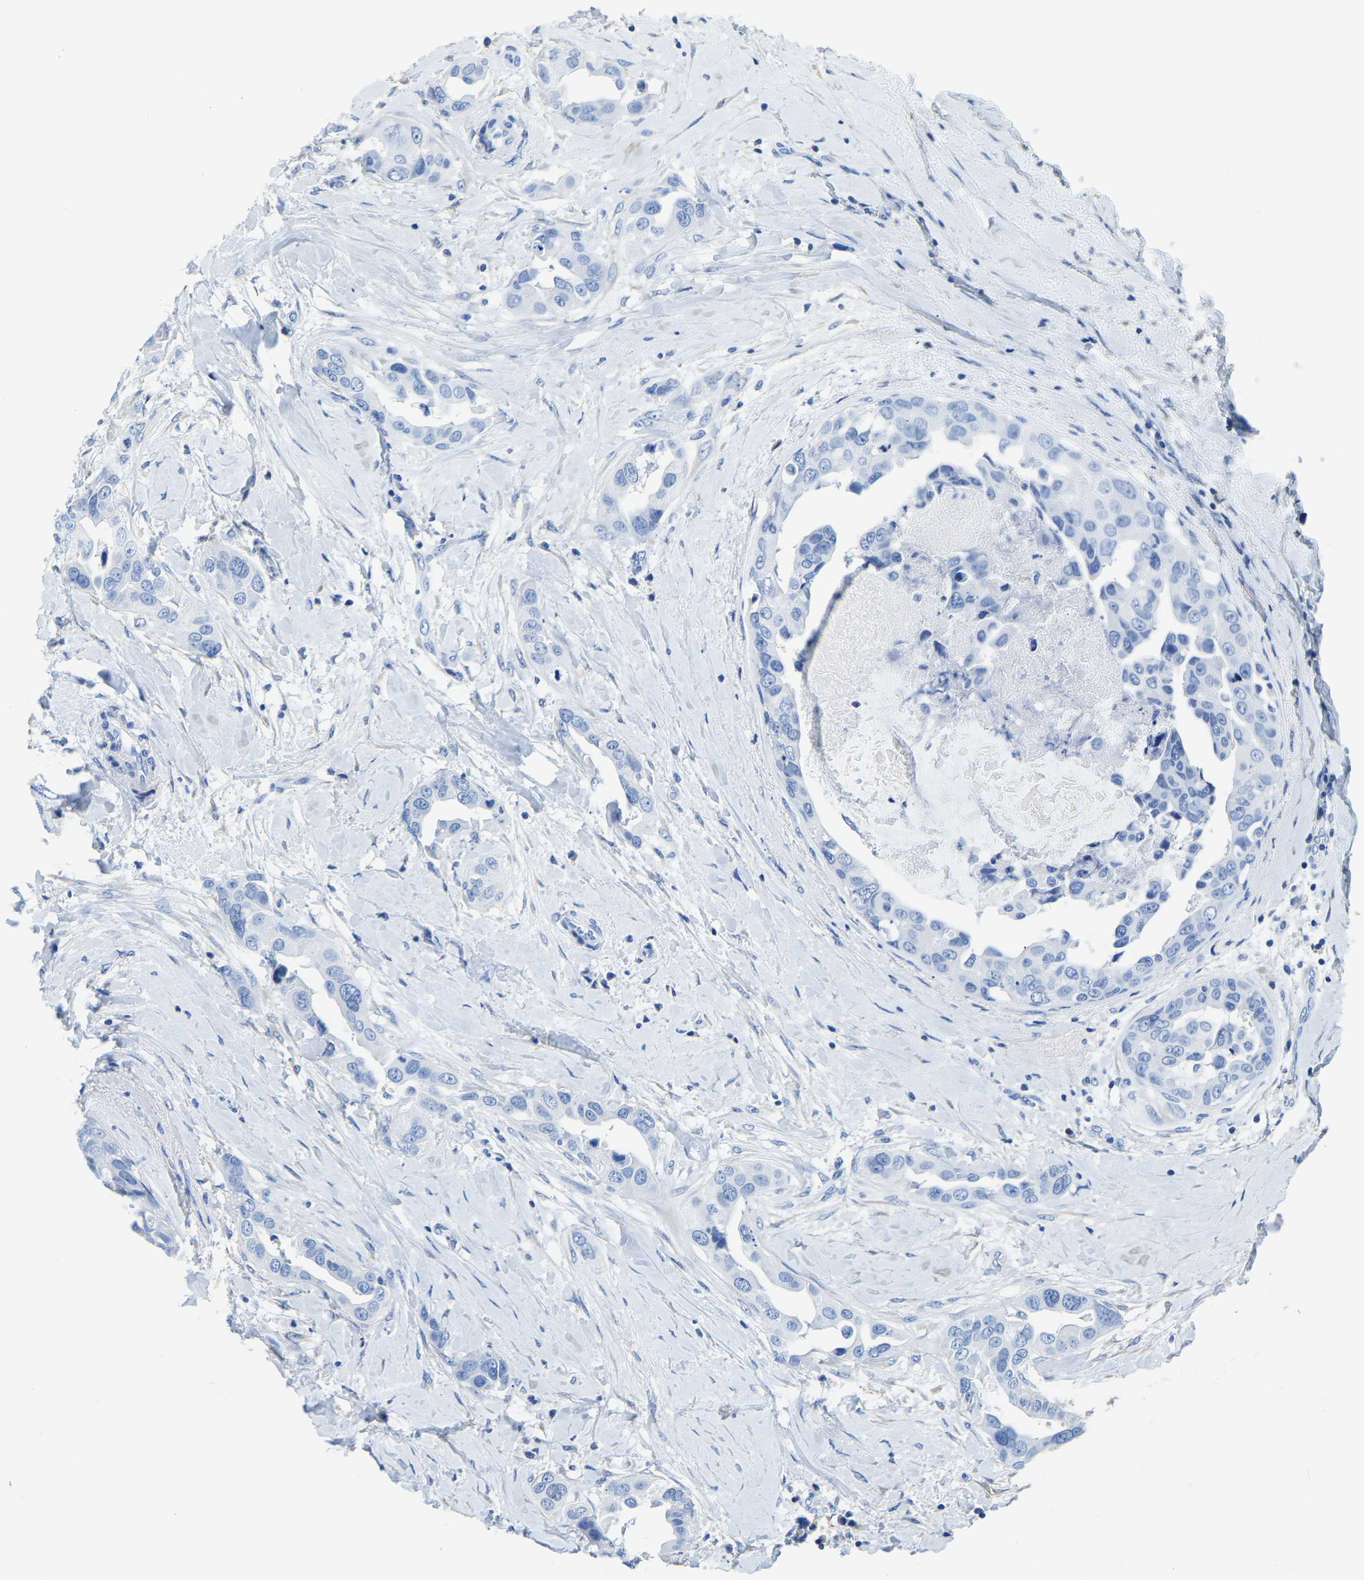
{"staining": {"intensity": "negative", "quantity": "none", "location": "none"}, "tissue": "breast cancer", "cell_type": "Tumor cells", "image_type": "cancer", "snomed": [{"axis": "morphology", "description": "Duct carcinoma"}, {"axis": "topography", "description": "Breast"}], "caption": "A micrograph of intraductal carcinoma (breast) stained for a protein demonstrates no brown staining in tumor cells.", "gene": "ZDHHC13", "patient": {"sex": "female", "age": 40}}